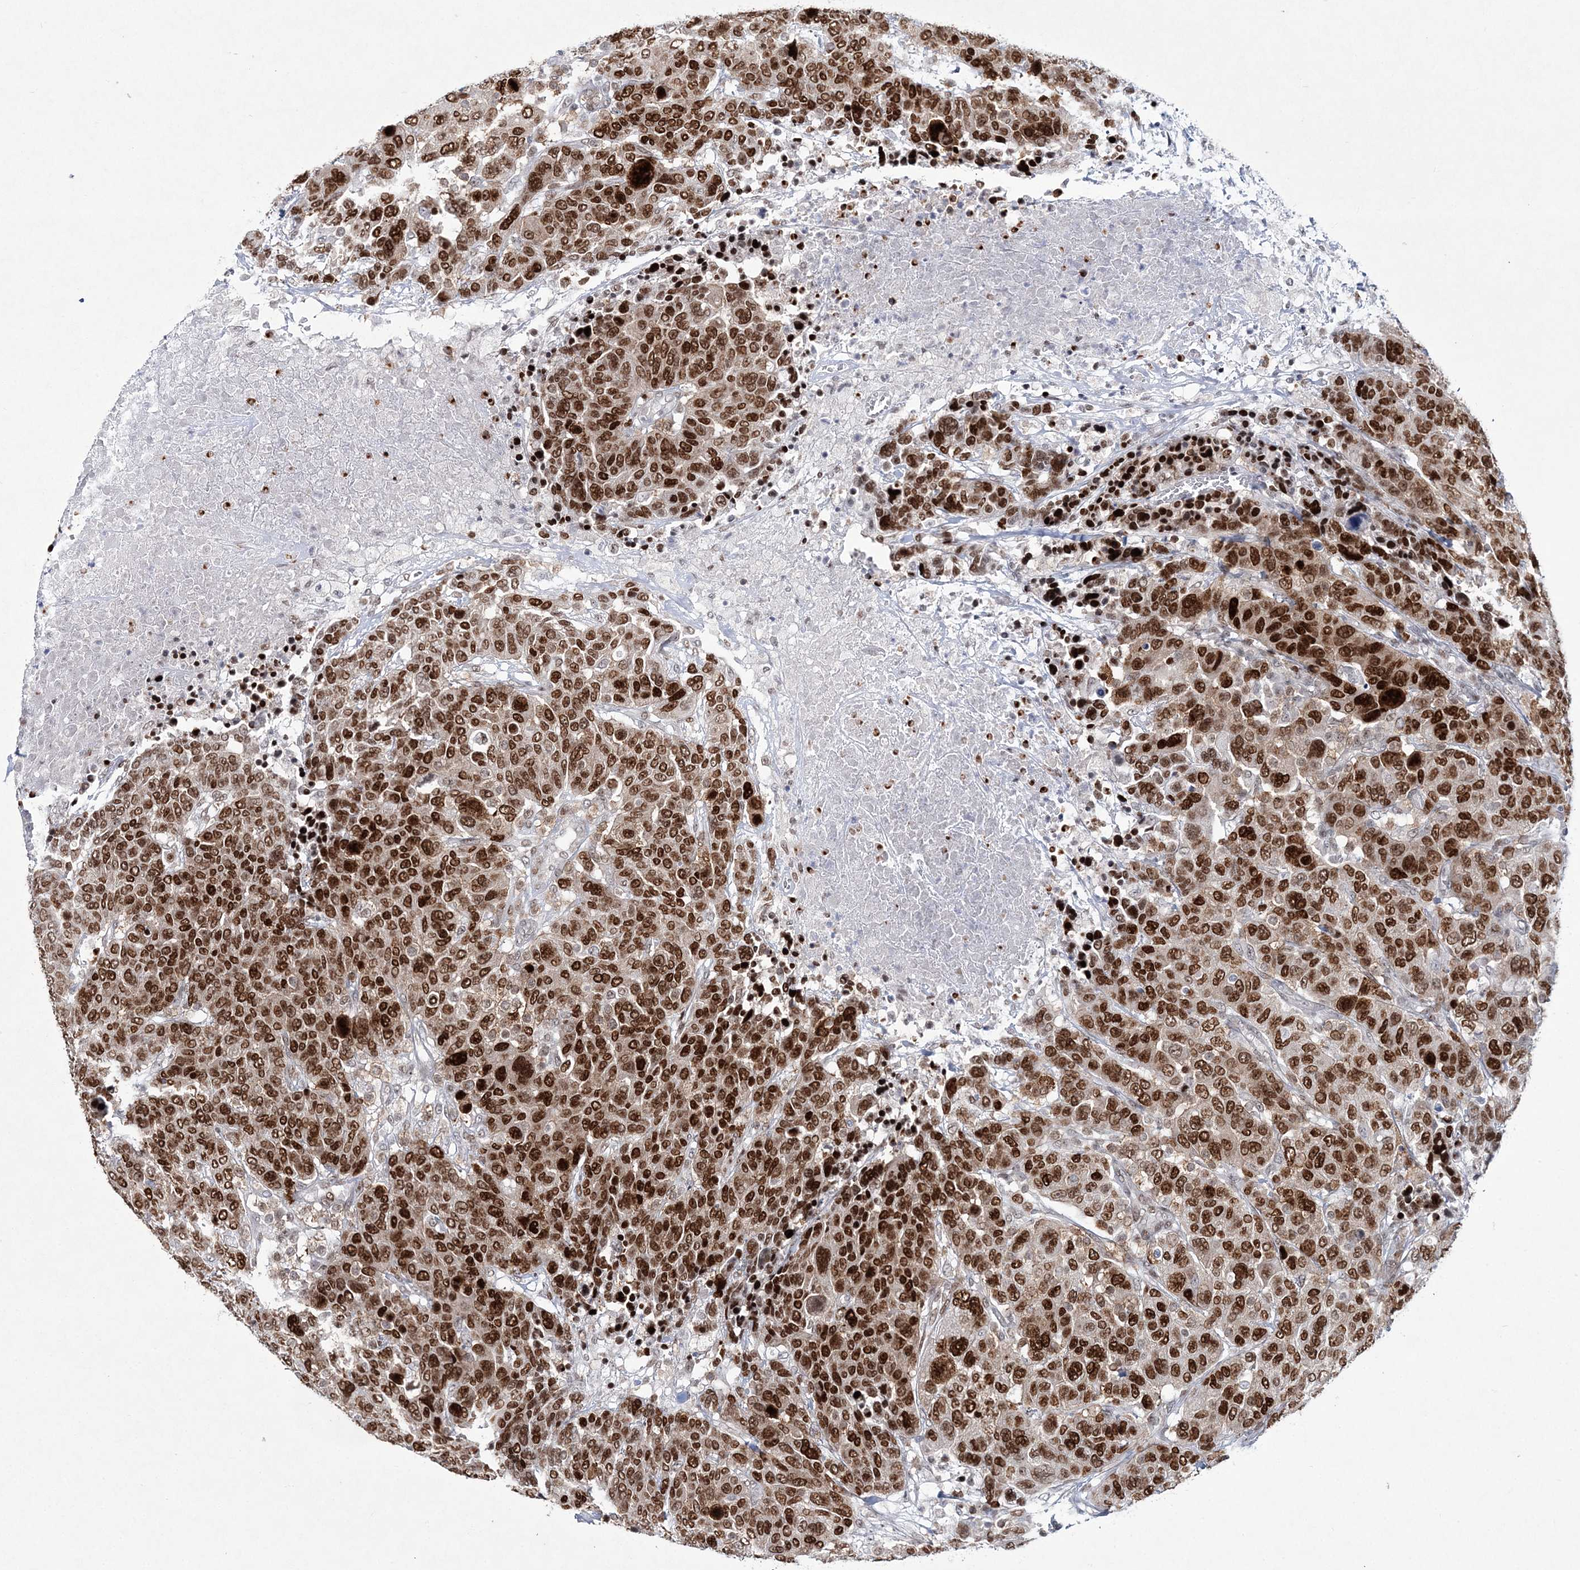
{"staining": {"intensity": "strong", "quantity": ">75%", "location": "nuclear"}, "tissue": "breast cancer", "cell_type": "Tumor cells", "image_type": "cancer", "snomed": [{"axis": "morphology", "description": "Duct carcinoma"}, {"axis": "topography", "description": "Breast"}], "caption": "Immunohistochemistry of breast cancer displays high levels of strong nuclear positivity in about >75% of tumor cells. The protein is shown in brown color, while the nuclei are stained blue.", "gene": "LRRFIP2", "patient": {"sex": "female", "age": 37}}